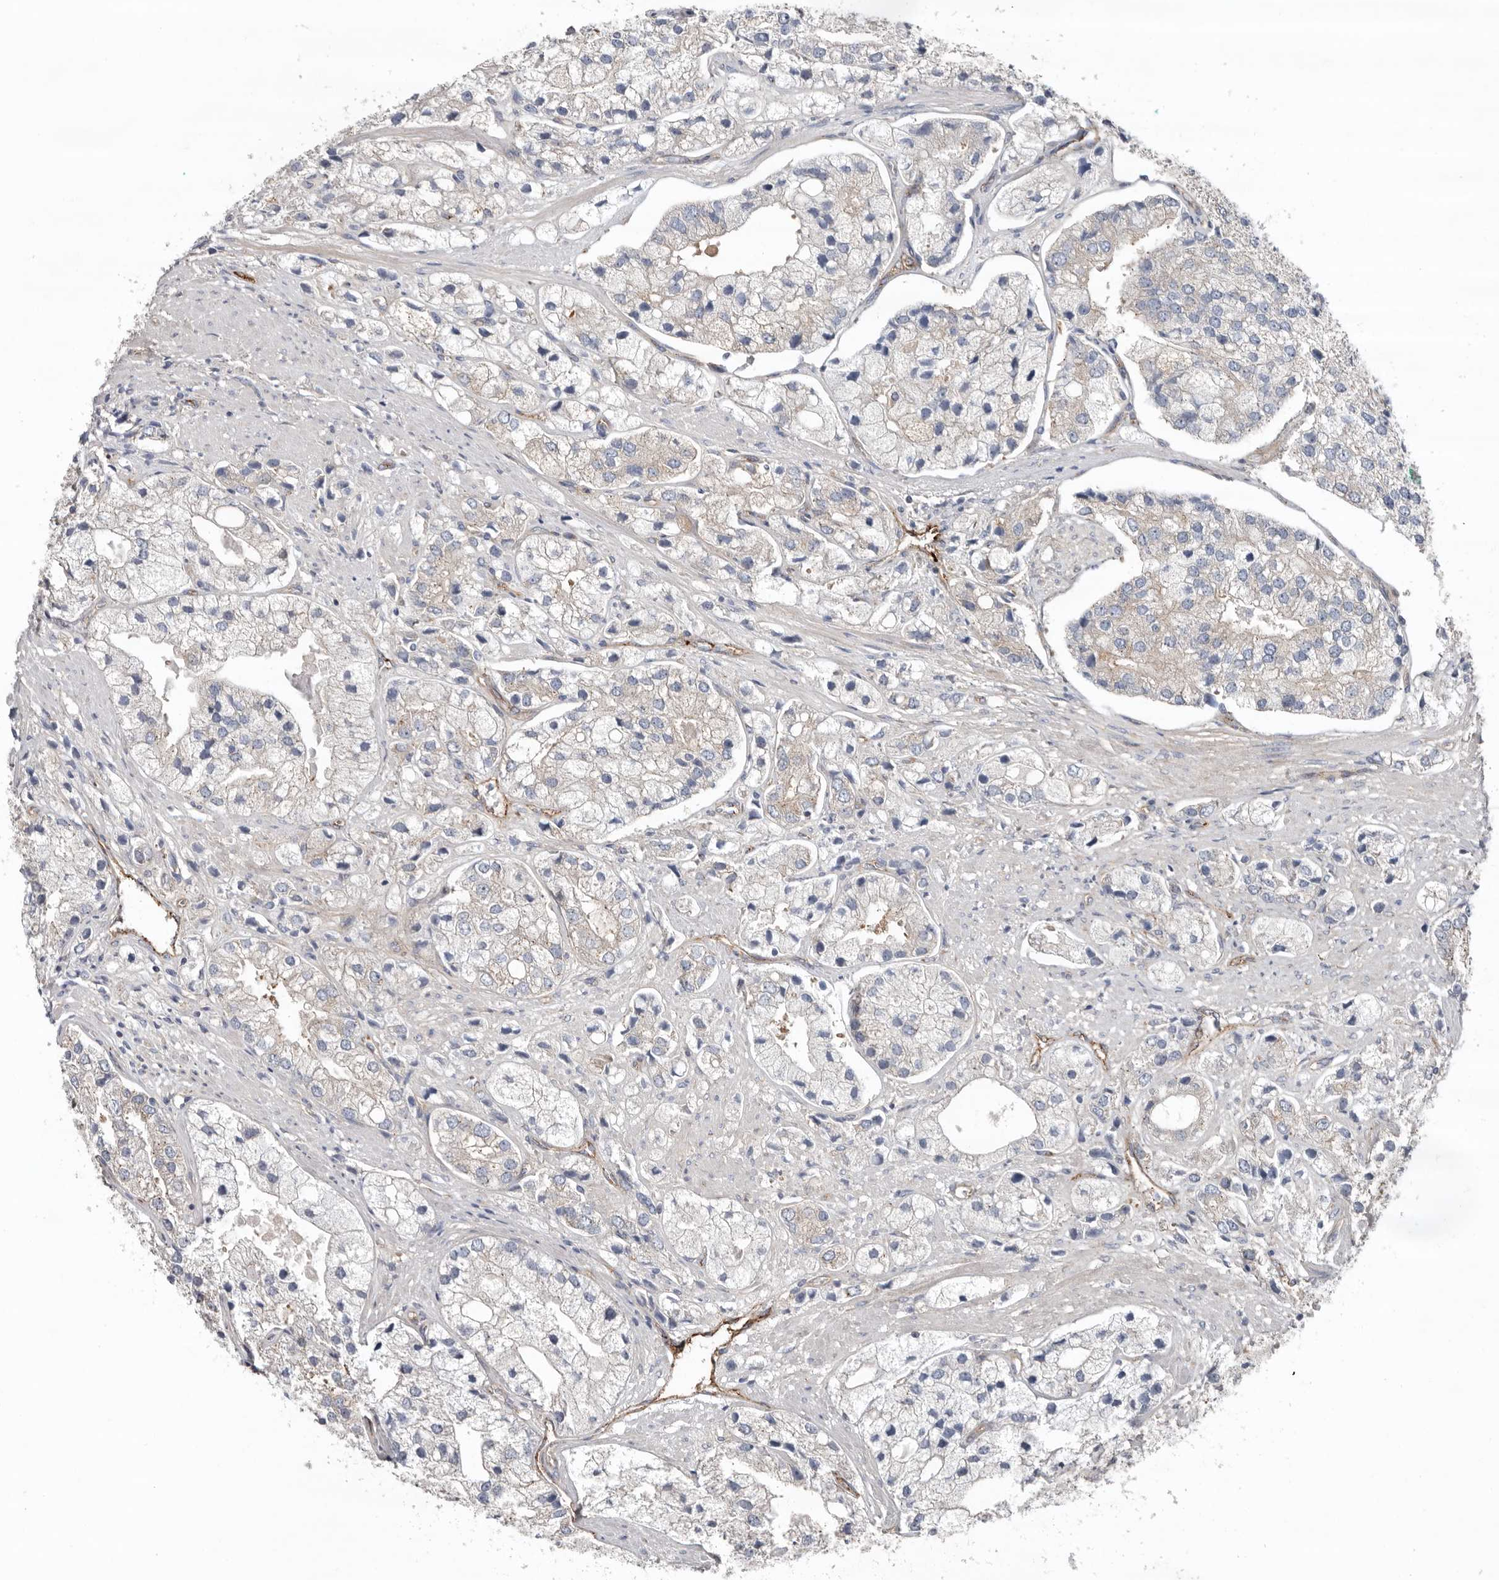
{"staining": {"intensity": "negative", "quantity": "none", "location": "none"}, "tissue": "prostate cancer", "cell_type": "Tumor cells", "image_type": "cancer", "snomed": [{"axis": "morphology", "description": "Adenocarcinoma, High grade"}, {"axis": "topography", "description": "Prostate"}], "caption": "High magnification brightfield microscopy of prostate cancer (high-grade adenocarcinoma) stained with DAB (3,3'-diaminobenzidine) (brown) and counterstained with hematoxylin (blue): tumor cells show no significant positivity.", "gene": "LUZP1", "patient": {"sex": "male", "age": 50}}